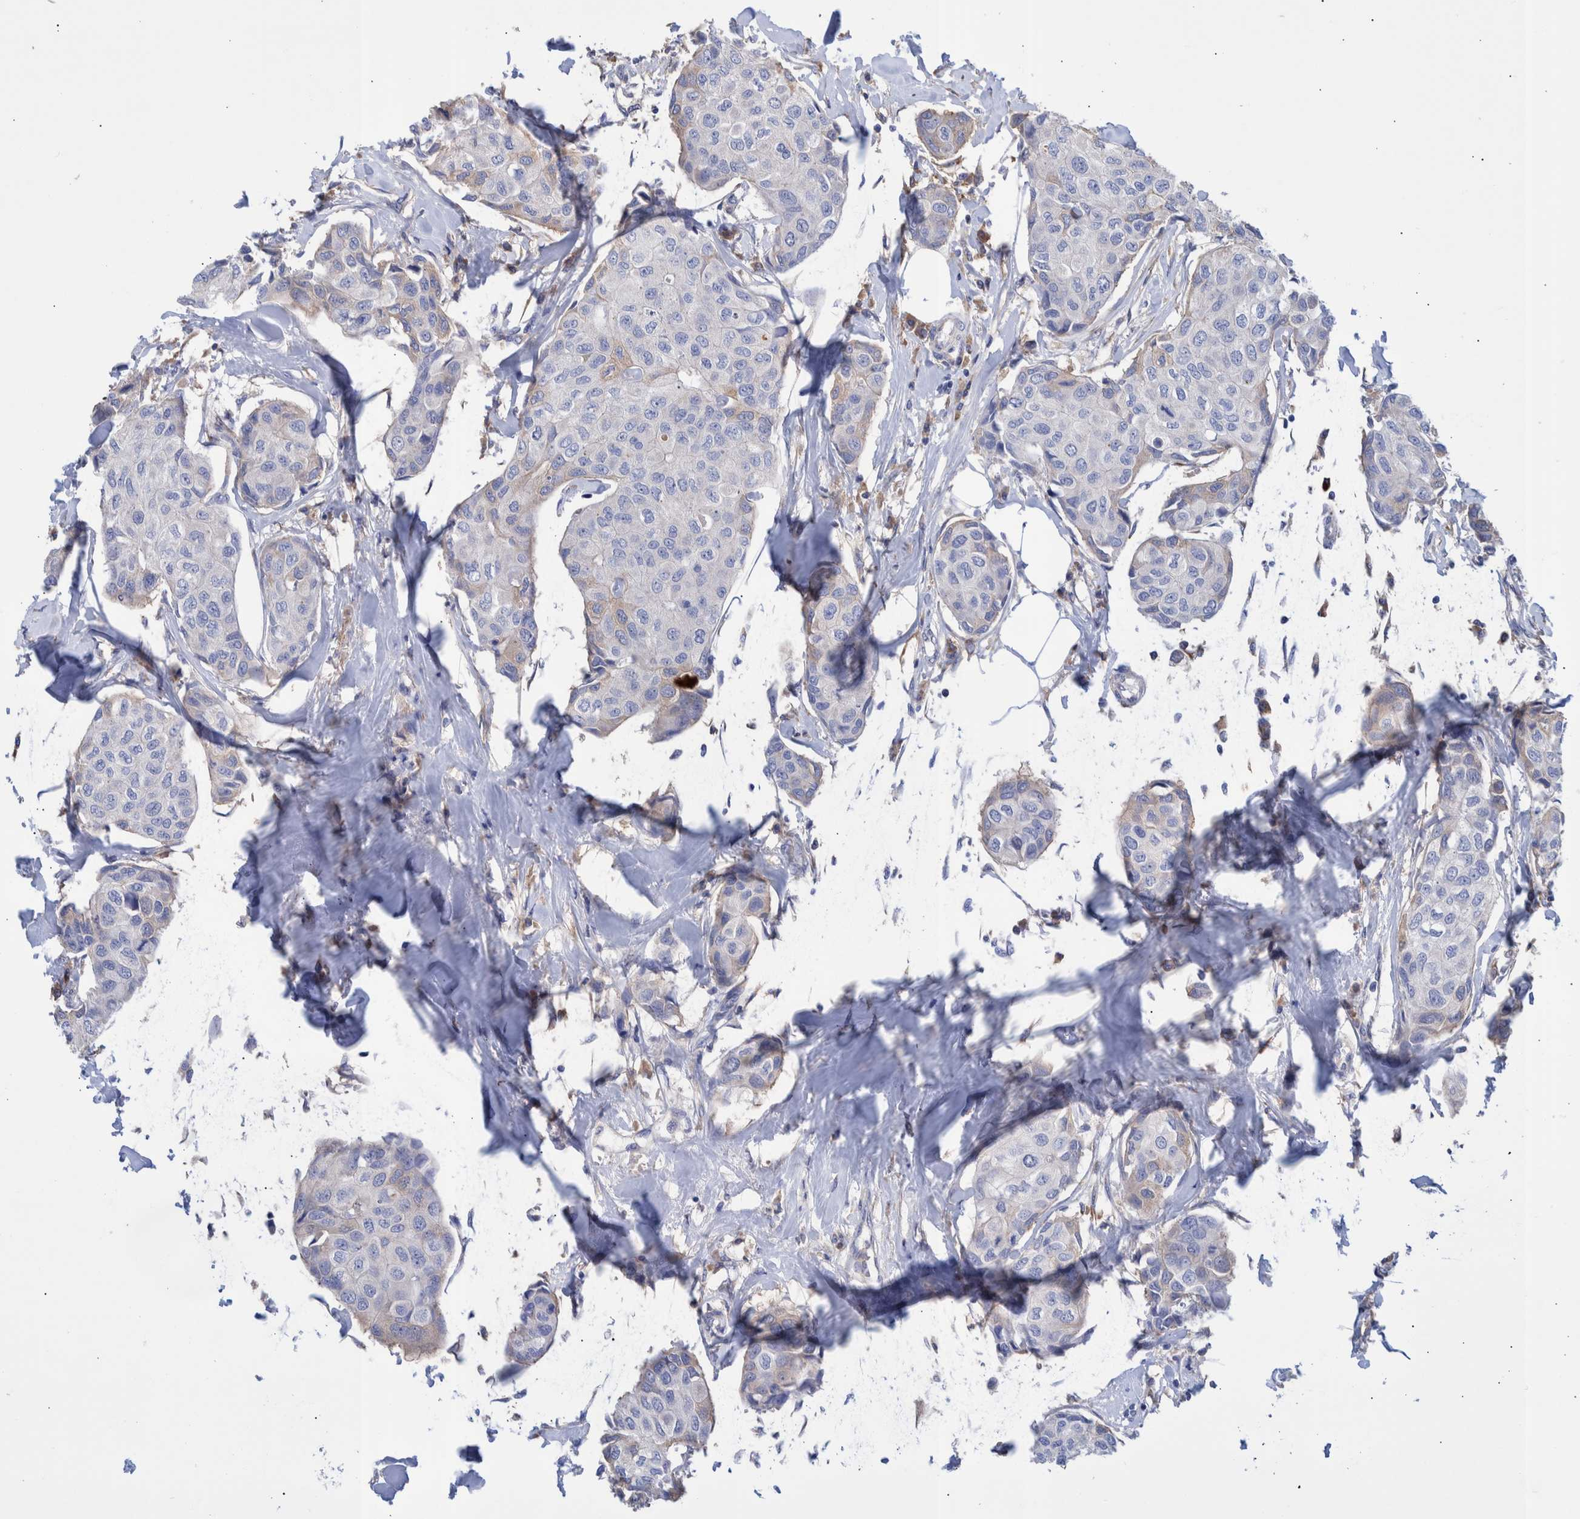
{"staining": {"intensity": "negative", "quantity": "none", "location": "none"}, "tissue": "breast cancer", "cell_type": "Tumor cells", "image_type": "cancer", "snomed": [{"axis": "morphology", "description": "Duct carcinoma"}, {"axis": "topography", "description": "Breast"}], "caption": "Tumor cells show no significant staining in invasive ductal carcinoma (breast).", "gene": "DLL4", "patient": {"sex": "female", "age": 80}}